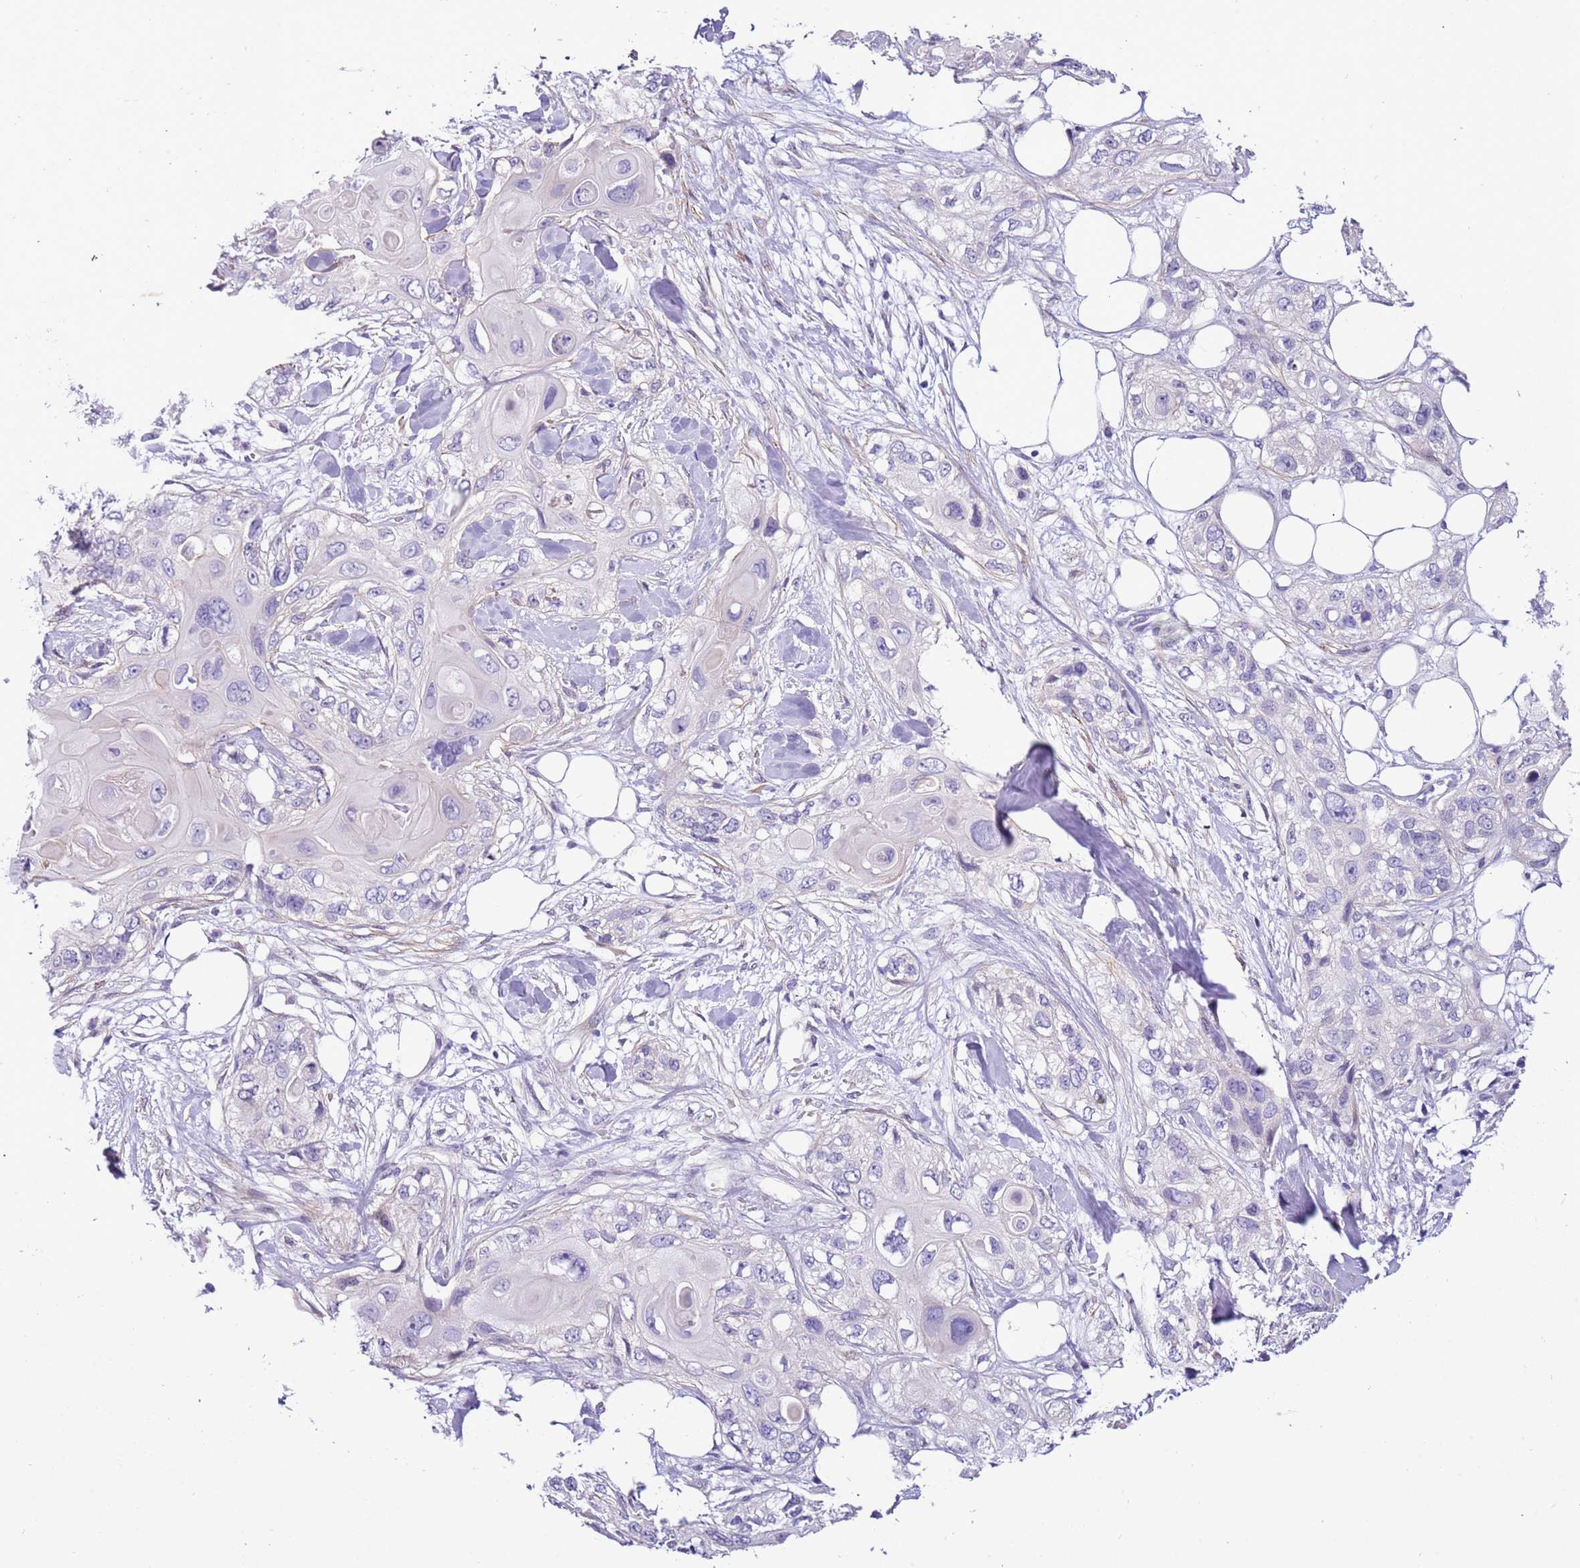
{"staining": {"intensity": "negative", "quantity": "none", "location": "none"}, "tissue": "skin cancer", "cell_type": "Tumor cells", "image_type": "cancer", "snomed": [{"axis": "morphology", "description": "Normal tissue, NOS"}, {"axis": "morphology", "description": "Squamous cell carcinoma, NOS"}, {"axis": "topography", "description": "Skin"}], "caption": "A histopathology image of skin cancer (squamous cell carcinoma) stained for a protein demonstrates no brown staining in tumor cells. Nuclei are stained in blue.", "gene": "PLEKHH1", "patient": {"sex": "male", "age": 72}}